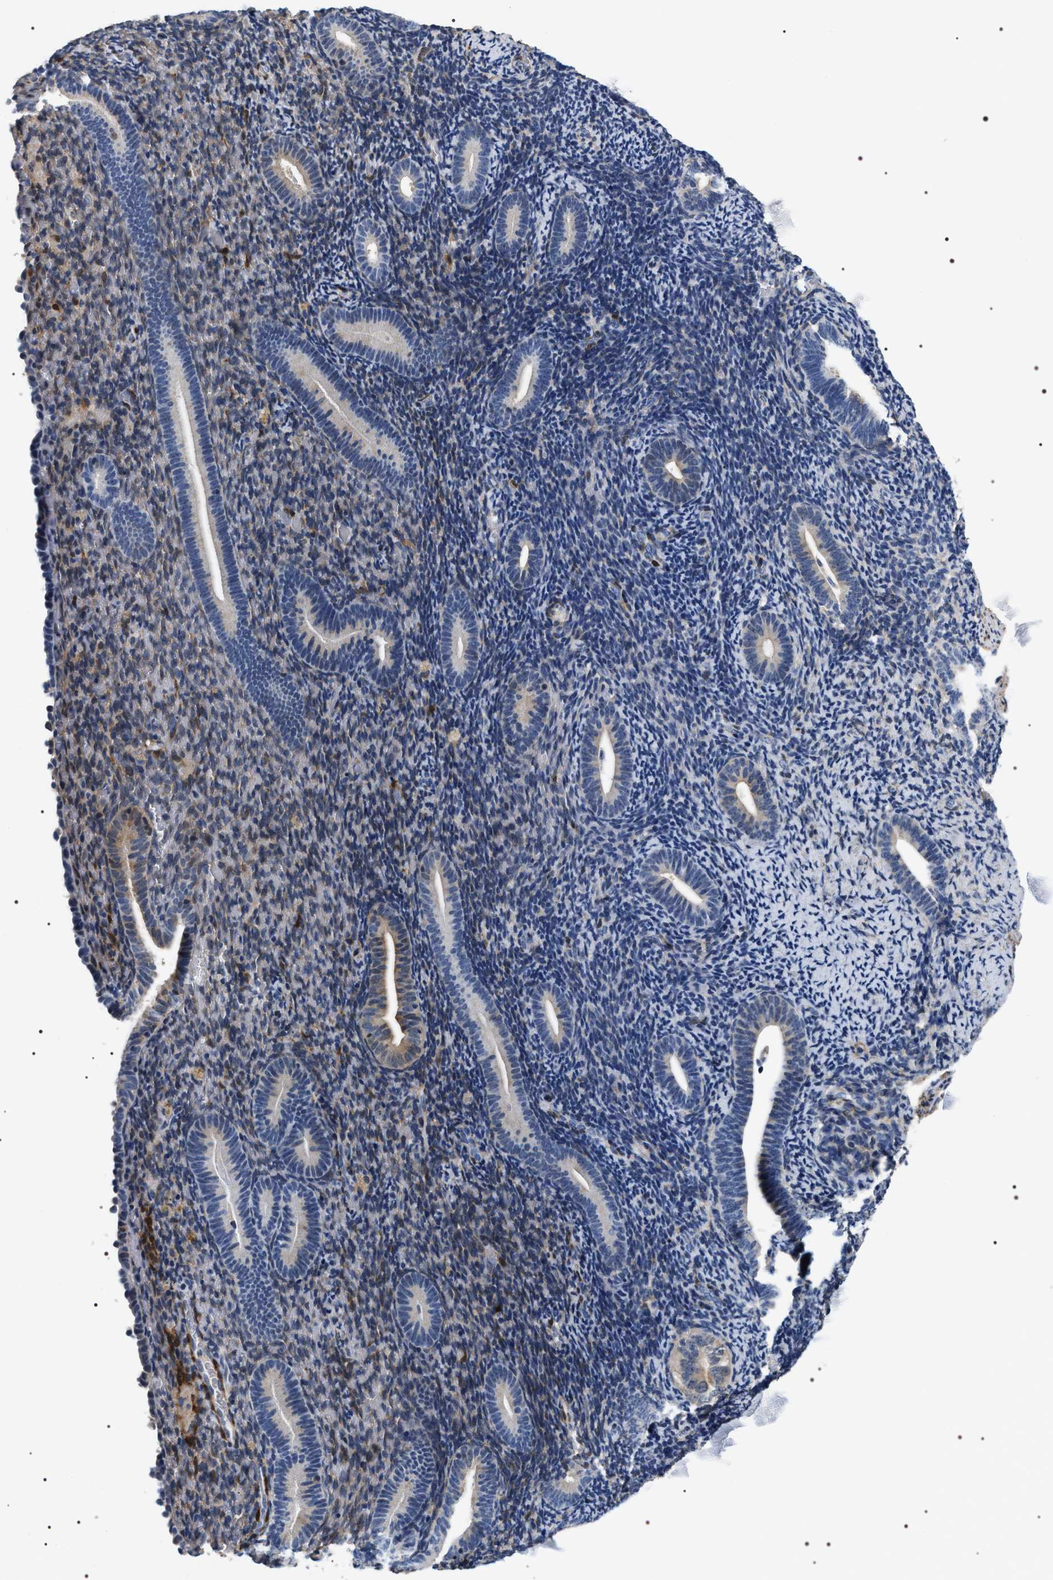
{"staining": {"intensity": "moderate", "quantity": "<25%", "location": "cytoplasmic/membranous"}, "tissue": "endometrium", "cell_type": "Cells in endometrial stroma", "image_type": "normal", "snomed": [{"axis": "morphology", "description": "Normal tissue, NOS"}, {"axis": "topography", "description": "Endometrium"}], "caption": "This is an image of immunohistochemistry (IHC) staining of unremarkable endometrium, which shows moderate expression in the cytoplasmic/membranous of cells in endometrial stroma.", "gene": "BAG2", "patient": {"sex": "female", "age": 51}}